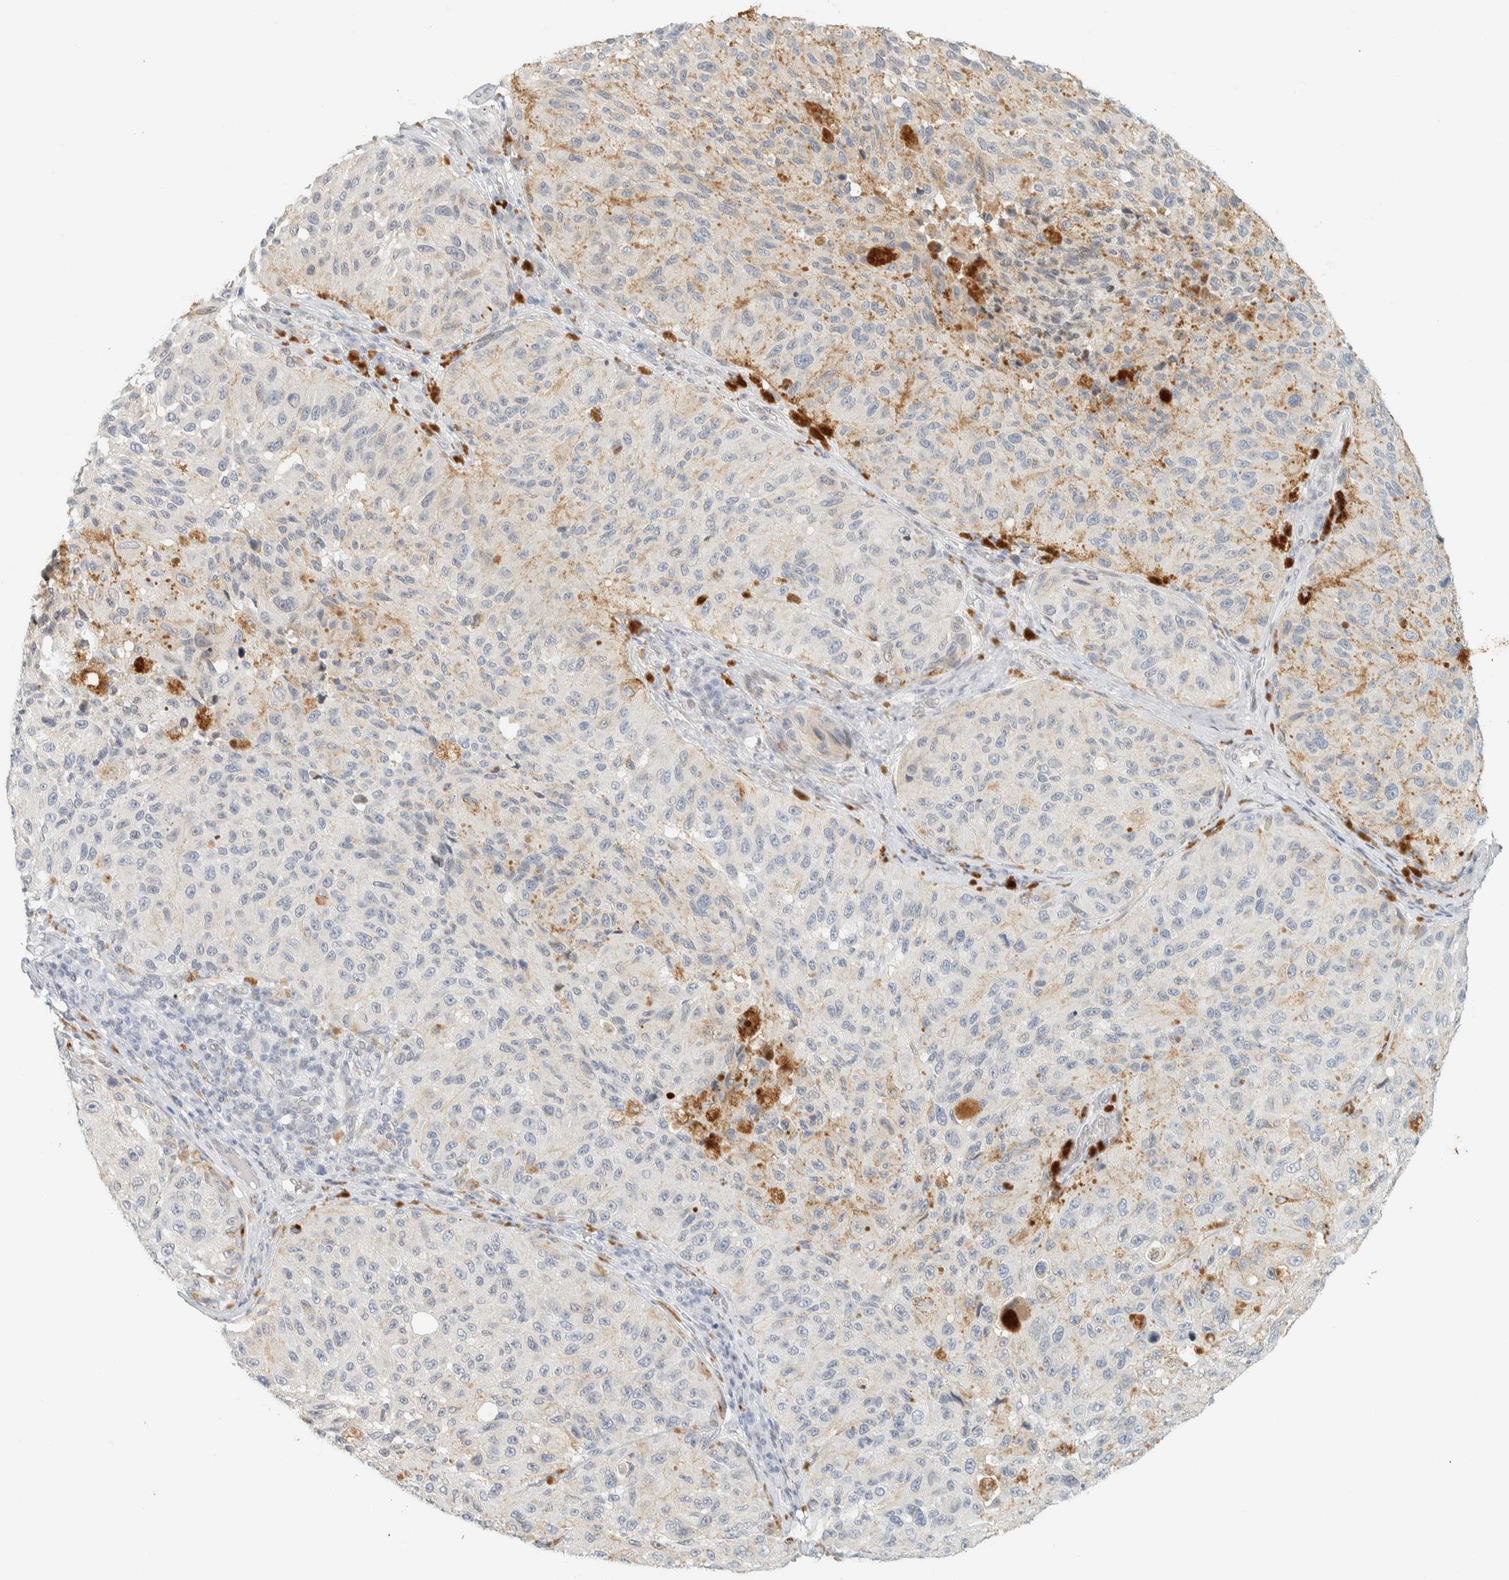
{"staining": {"intensity": "negative", "quantity": "none", "location": "none"}, "tissue": "melanoma", "cell_type": "Tumor cells", "image_type": "cancer", "snomed": [{"axis": "morphology", "description": "Malignant melanoma, NOS"}, {"axis": "topography", "description": "Skin"}], "caption": "There is no significant positivity in tumor cells of melanoma.", "gene": "C1QTNF12", "patient": {"sex": "female", "age": 73}}